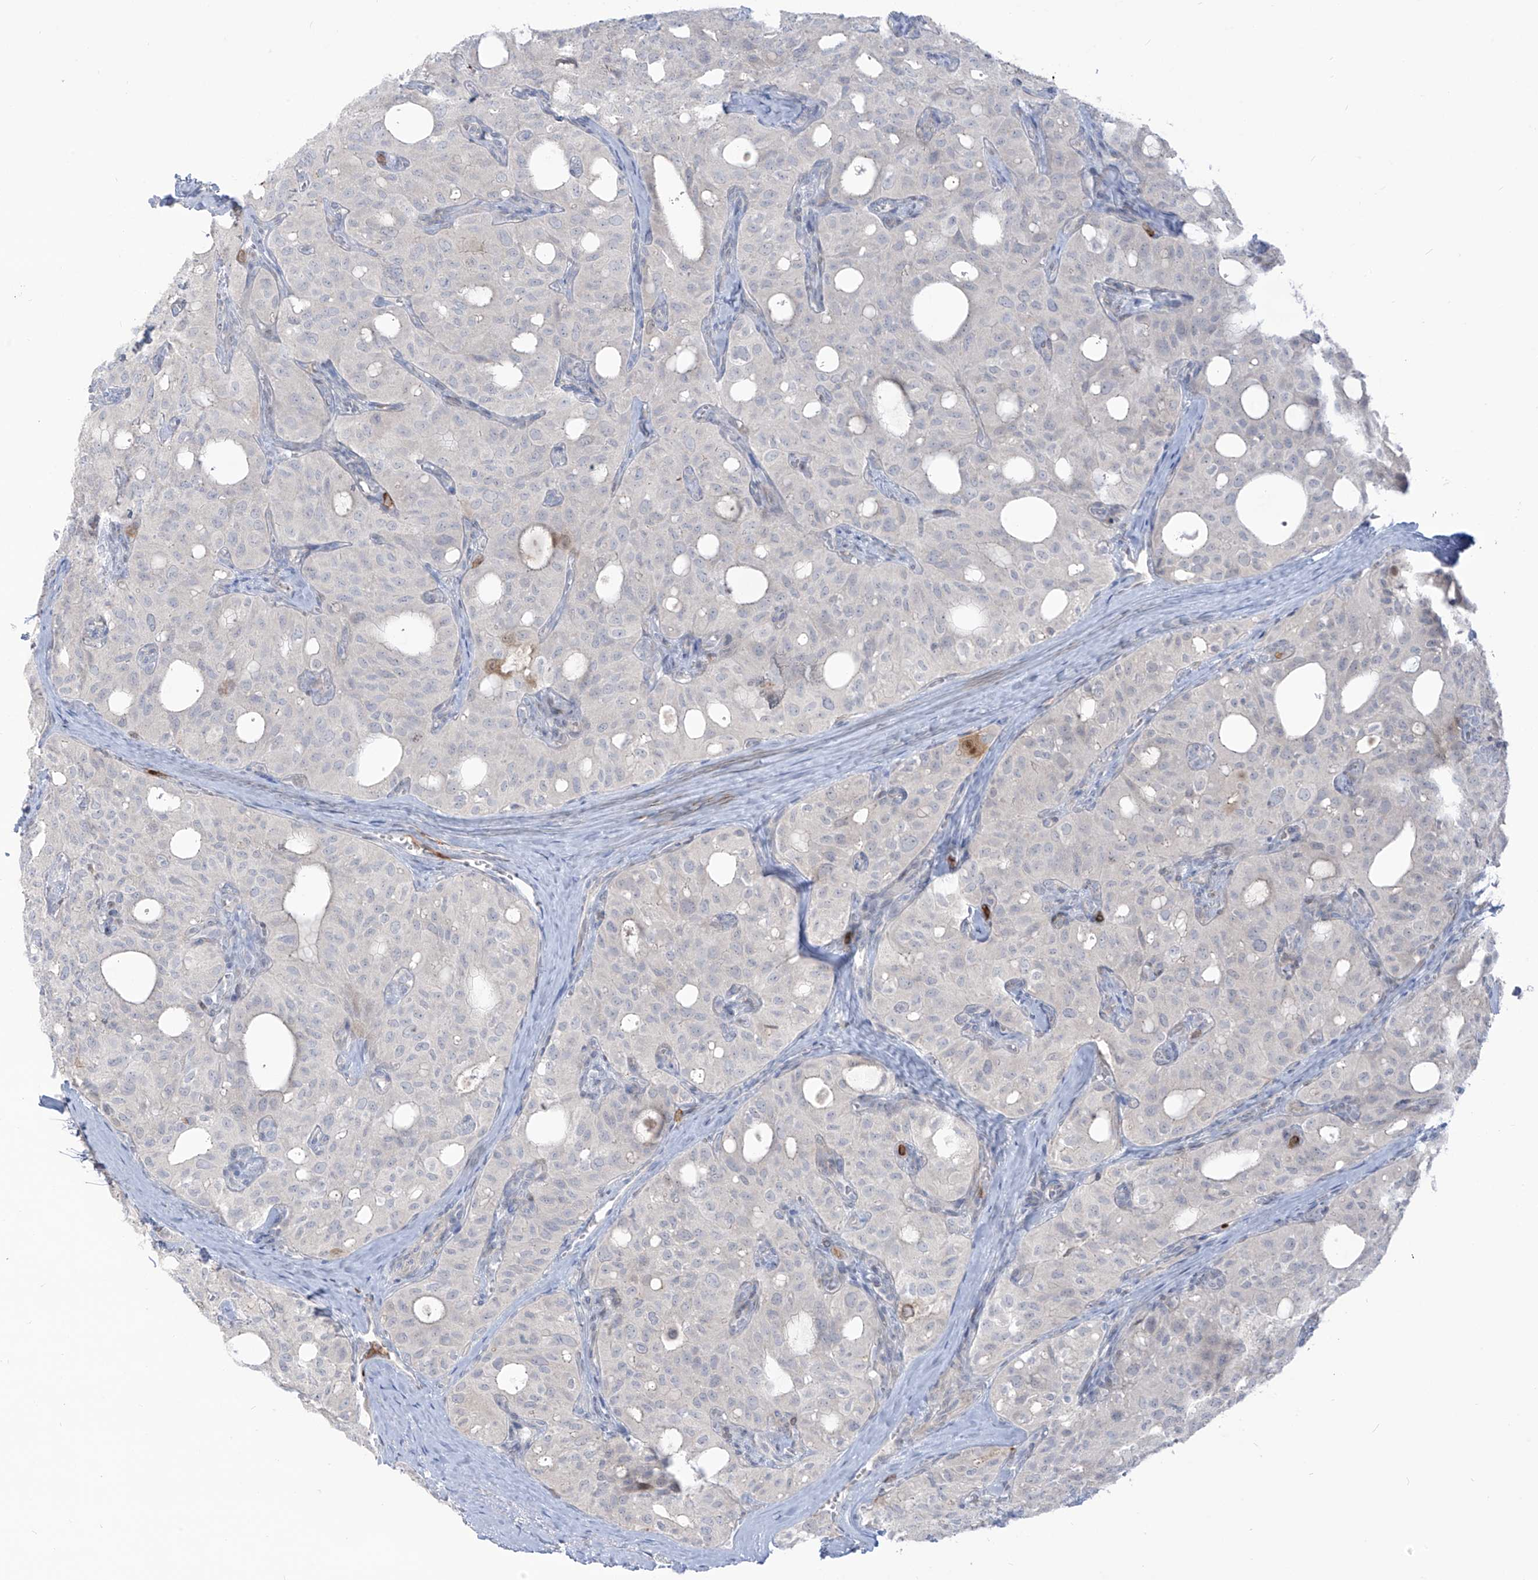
{"staining": {"intensity": "moderate", "quantity": "<25%", "location": "nuclear"}, "tissue": "thyroid cancer", "cell_type": "Tumor cells", "image_type": "cancer", "snomed": [{"axis": "morphology", "description": "Follicular adenoma carcinoma, NOS"}, {"axis": "topography", "description": "Thyroid gland"}], "caption": "Immunohistochemistry (IHC) staining of thyroid cancer (follicular adenoma carcinoma), which demonstrates low levels of moderate nuclear expression in approximately <25% of tumor cells indicating moderate nuclear protein staining. The staining was performed using DAB (brown) for protein detection and nuclei were counterstained in hematoxylin (blue).", "gene": "NOTO", "patient": {"sex": "male", "age": 75}}